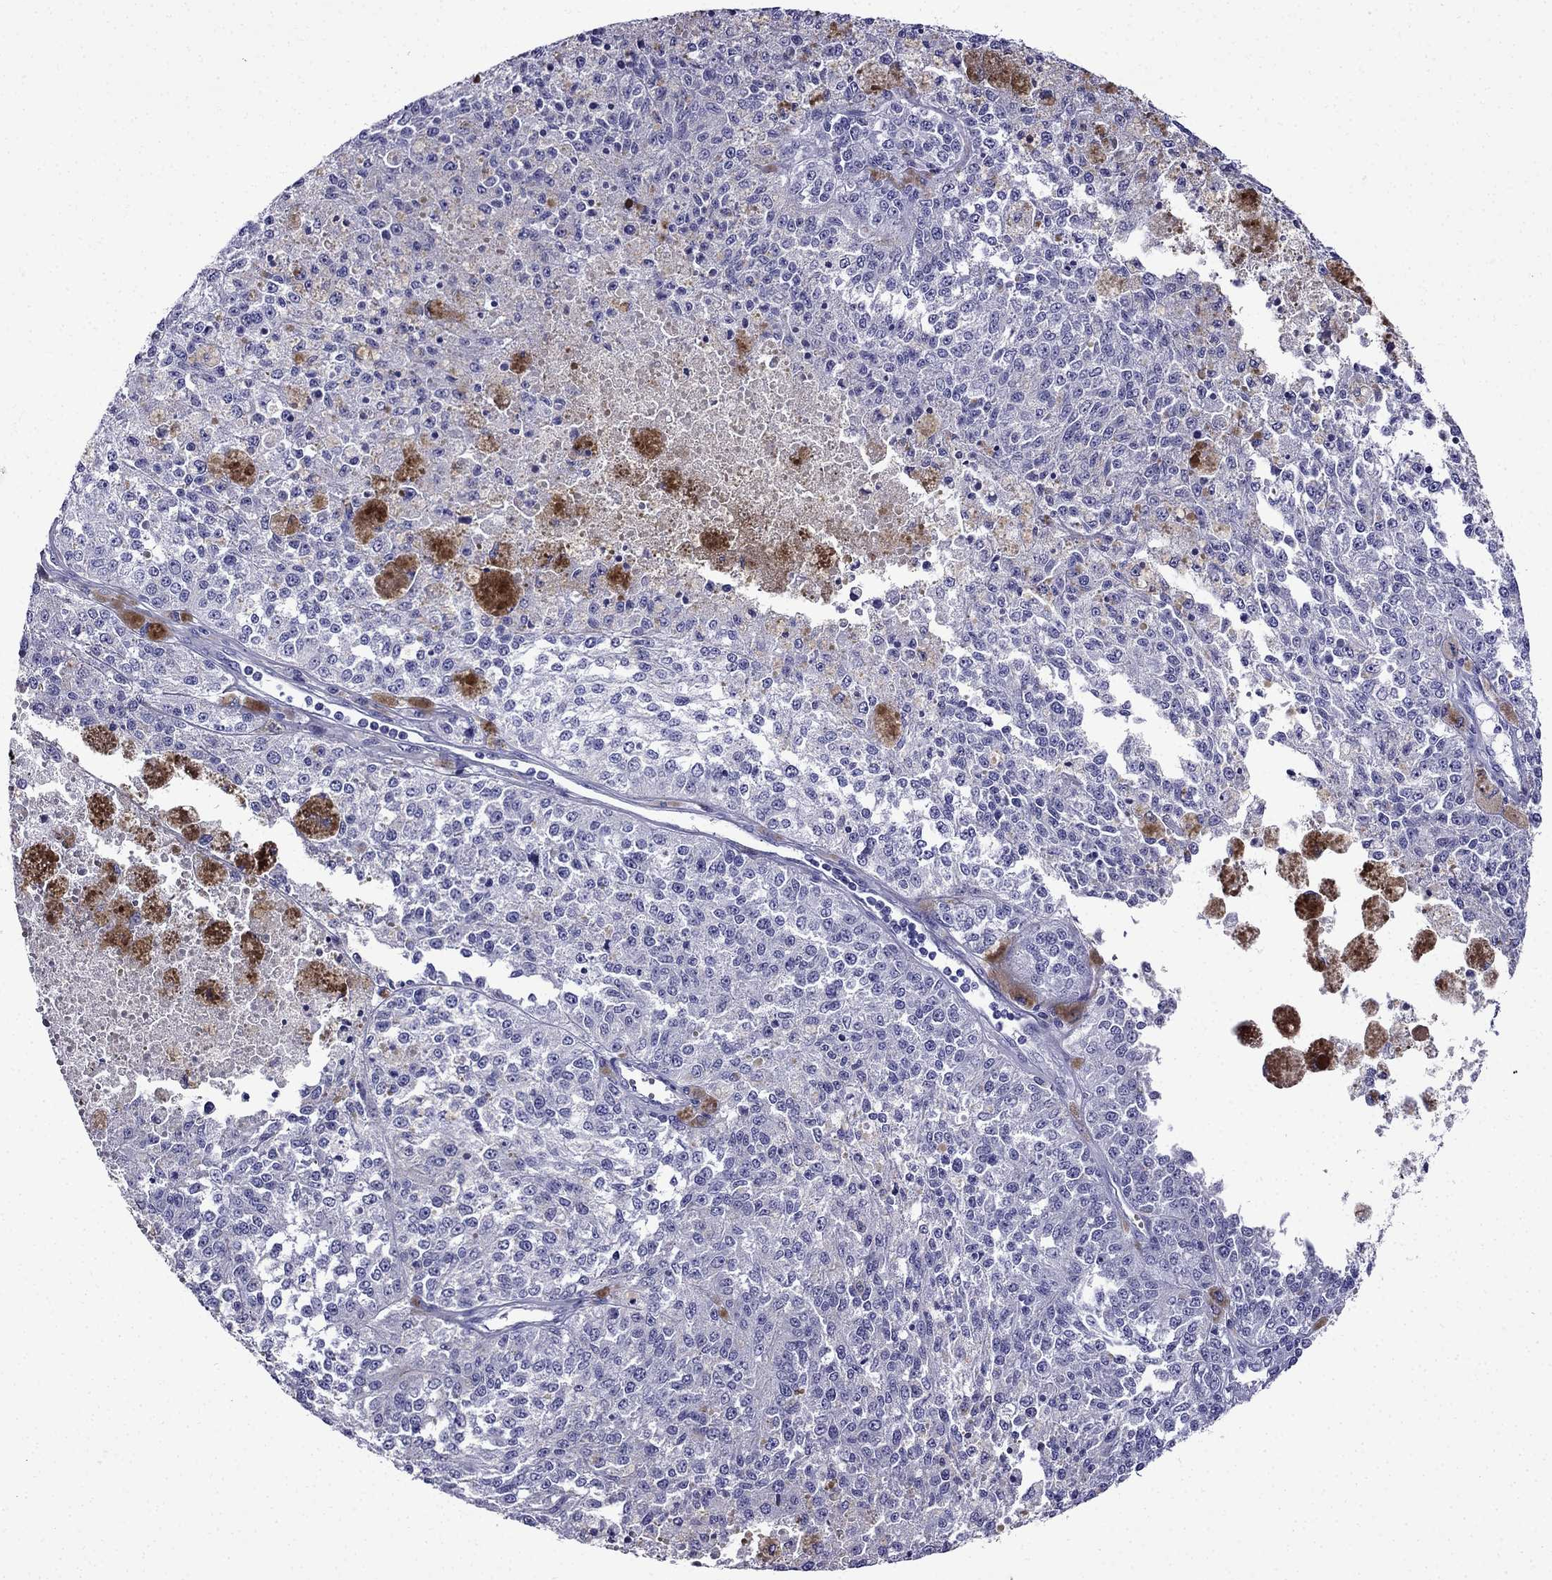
{"staining": {"intensity": "negative", "quantity": "none", "location": "none"}, "tissue": "melanoma", "cell_type": "Tumor cells", "image_type": "cancer", "snomed": [{"axis": "morphology", "description": "Malignant melanoma, Metastatic site"}, {"axis": "topography", "description": "Lymph node"}], "caption": "Immunohistochemical staining of human malignant melanoma (metastatic site) displays no significant expression in tumor cells.", "gene": "ERC2", "patient": {"sex": "female", "age": 64}}